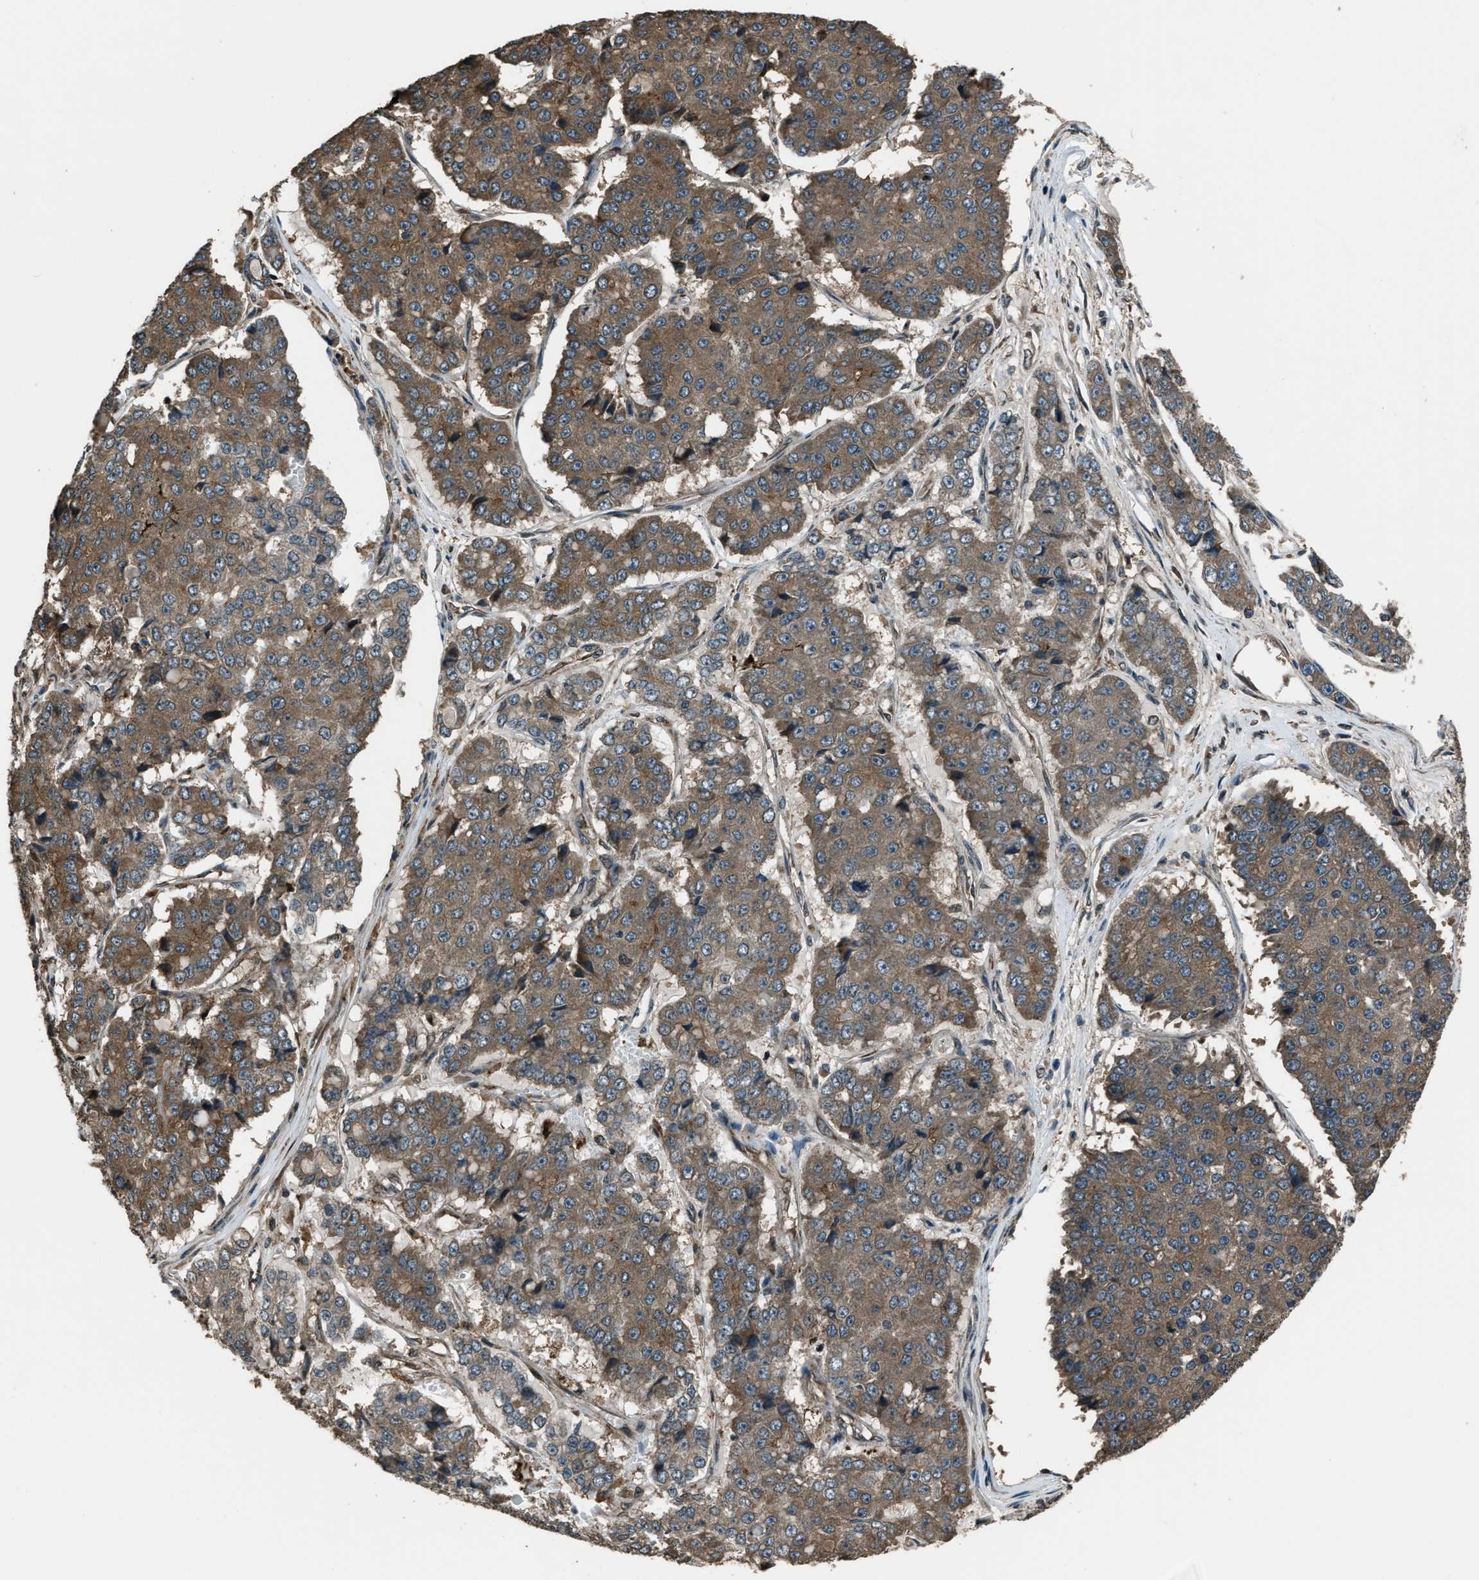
{"staining": {"intensity": "moderate", "quantity": ">75%", "location": "cytoplasmic/membranous"}, "tissue": "pancreatic cancer", "cell_type": "Tumor cells", "image_type": "cancer", "snomed": [{"axis": "morphology", "description": "Adenocarcinoma, NOS"}, {"axis": "topography", "description": "Pancreas"}], "caption": "A photomicrograph of human pancreatic cancer (adenocarcinoma) stained for a protein demonstrates moderate cytoplasmic/membranous brown staining in tumor cells.", "gene": "TRIM4", "patient": {"sex": "male", "age": 50}}